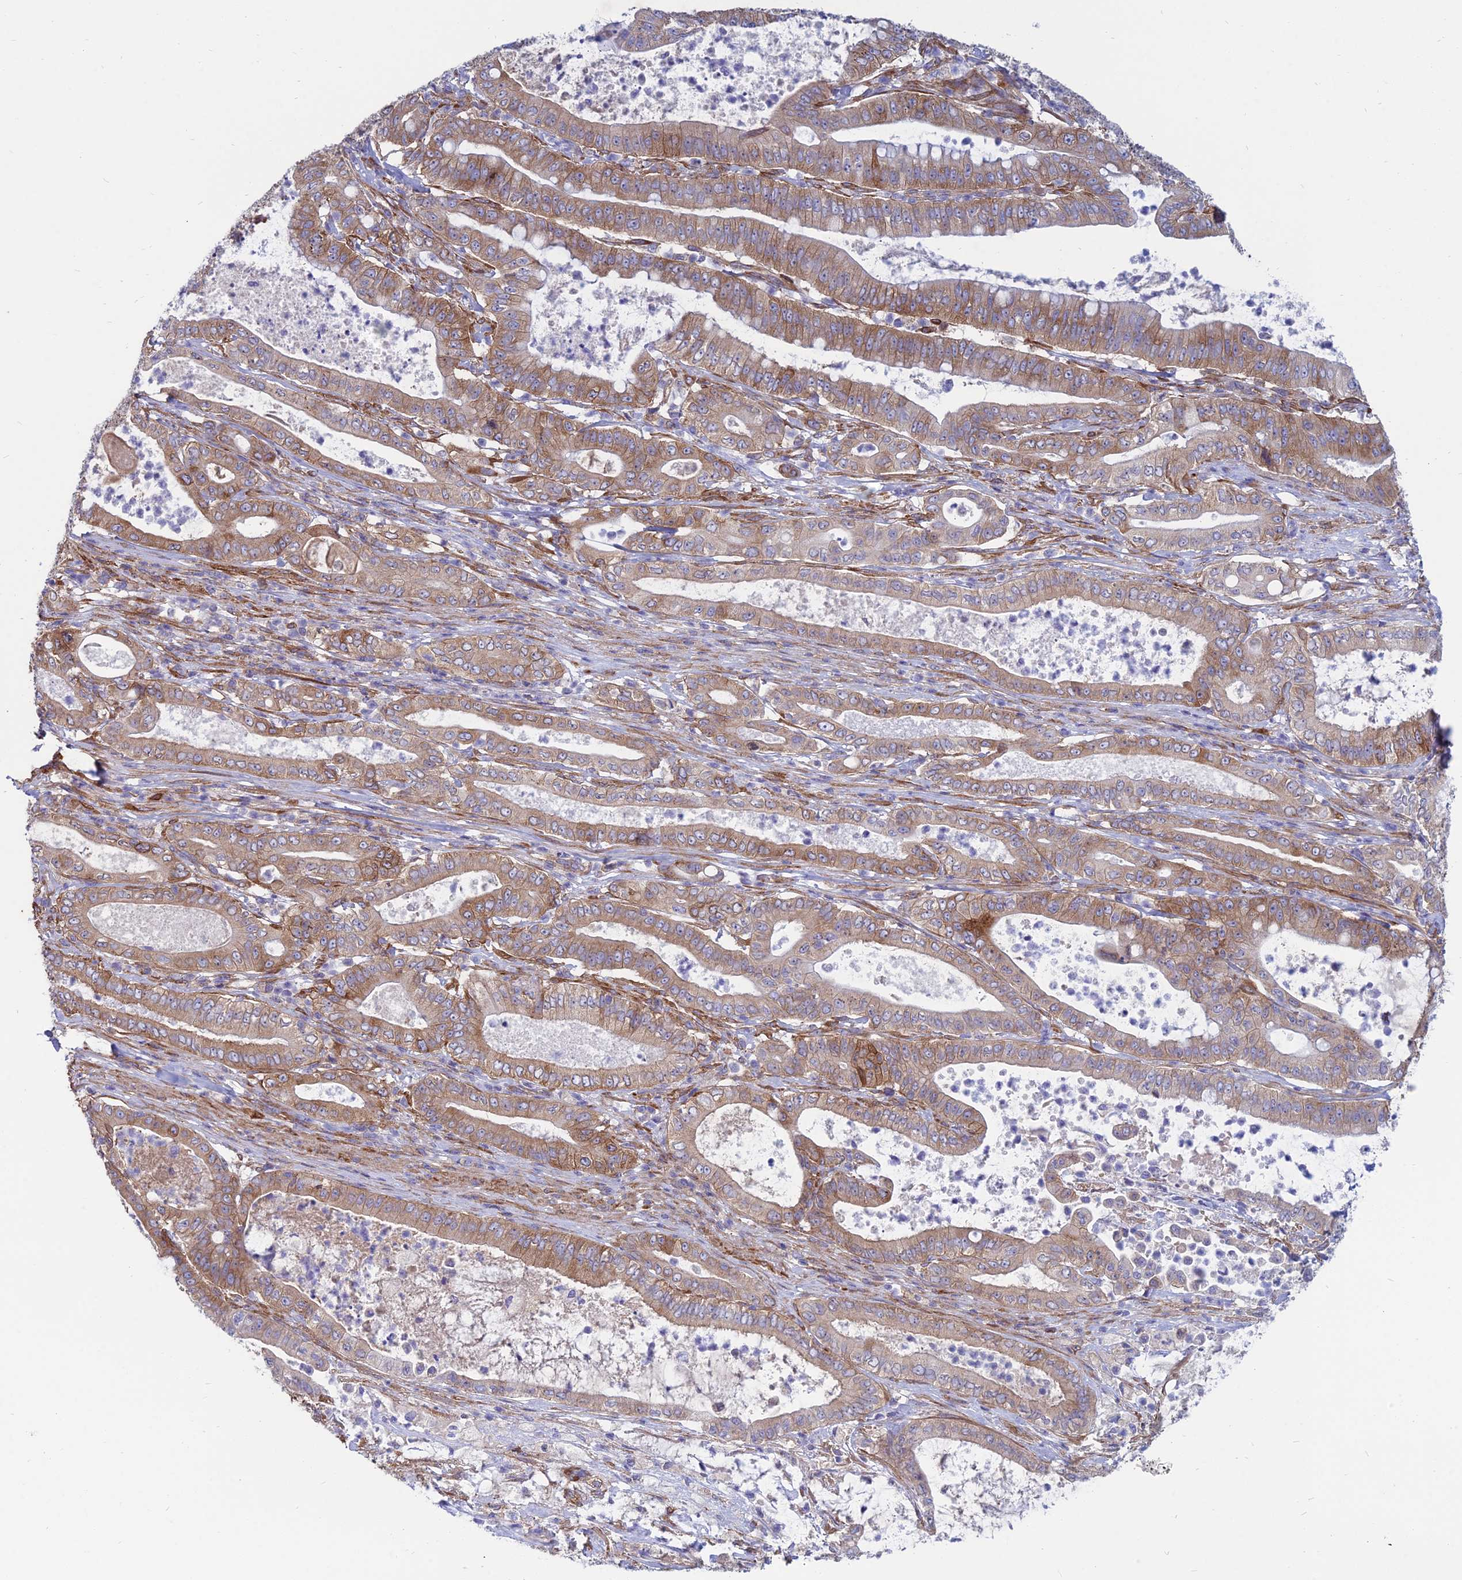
{"staining": {"intensity": "strong", "quantity": "25%-75%", "location": "cytoplasmic/membranous"}, "tissue": "pancreatic cancer", "cell_type": "Tumor cells", "image_type": "cancer", "snomed": [{"axis": "morphology", "description": "Adenocarcinoma, NOS"}, {"axis": "topography", "description": "Pancreas"}], "caption": "A high-resolution histopathology image shows immunohistochemistry (IHC) staining of pancreatic adenocarcinoma, which shows strong cytoplasmic/membranous positivity in about 25%-75% of tumor cells.", "gene": "TXLNA", "patient": {"sex": "male", "age": 71}}